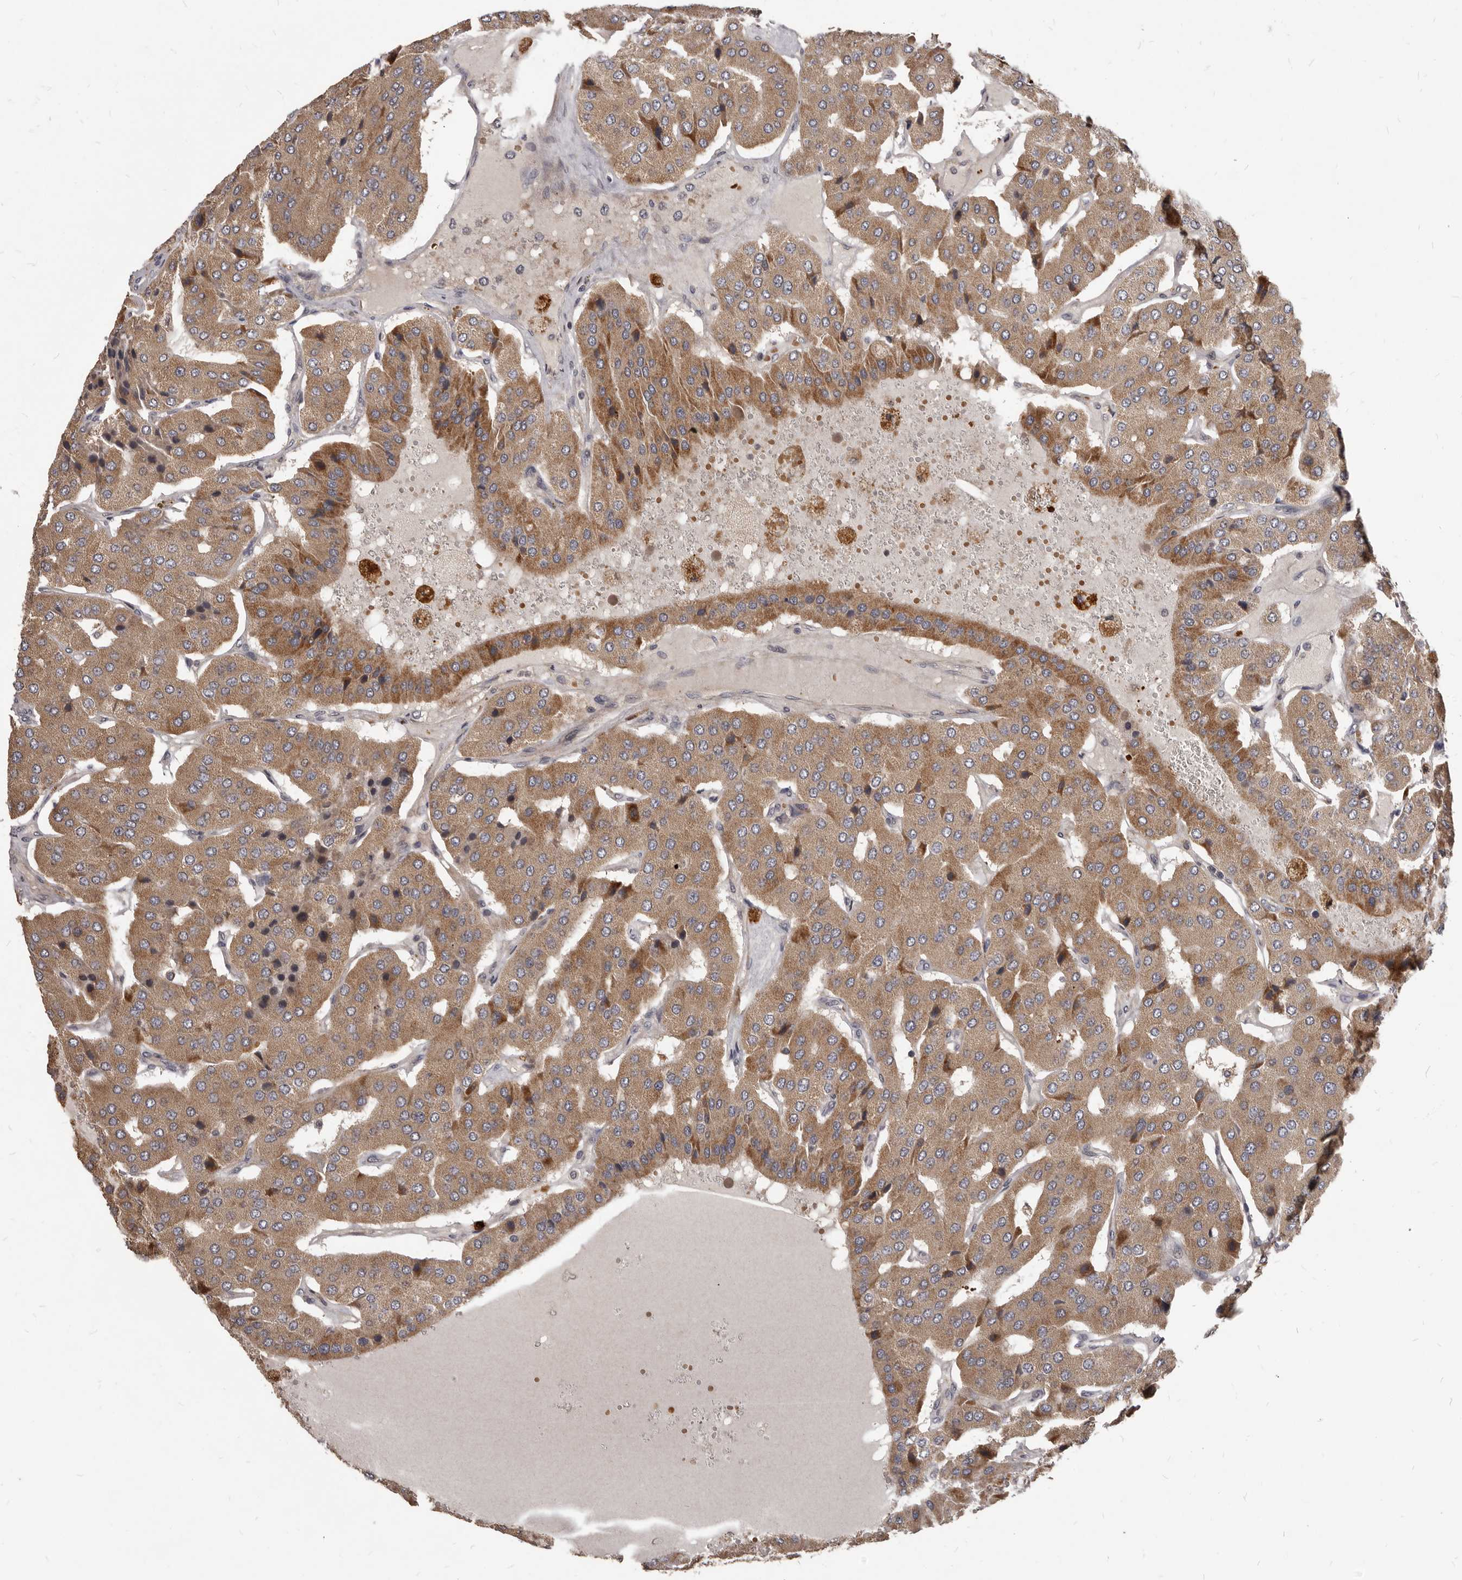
{"staining": {"intensity": "moderate", "quantity": ">75%", "location": "cytoplasmic/membranous"}, "tissue": "parathyroid gland", "cell_type": "Glandular cells", "image_type": "normal", "snomed": [{"axis": "morphology", "description": "Normal tissue, NOS"}, {"axis": "morphology", "description": "Adenoma, NOS"}, {"axis": "topography", "description": "Parathyroid gland"}], "caption": "Normal parathyroid gland displays moderate cytoplasmic/membranous positivity in about >75% of glandular cells, visualized by immunohistochemistry.", "gene": "GABPB2", "patient": {"sex": "female", "age": 86}}